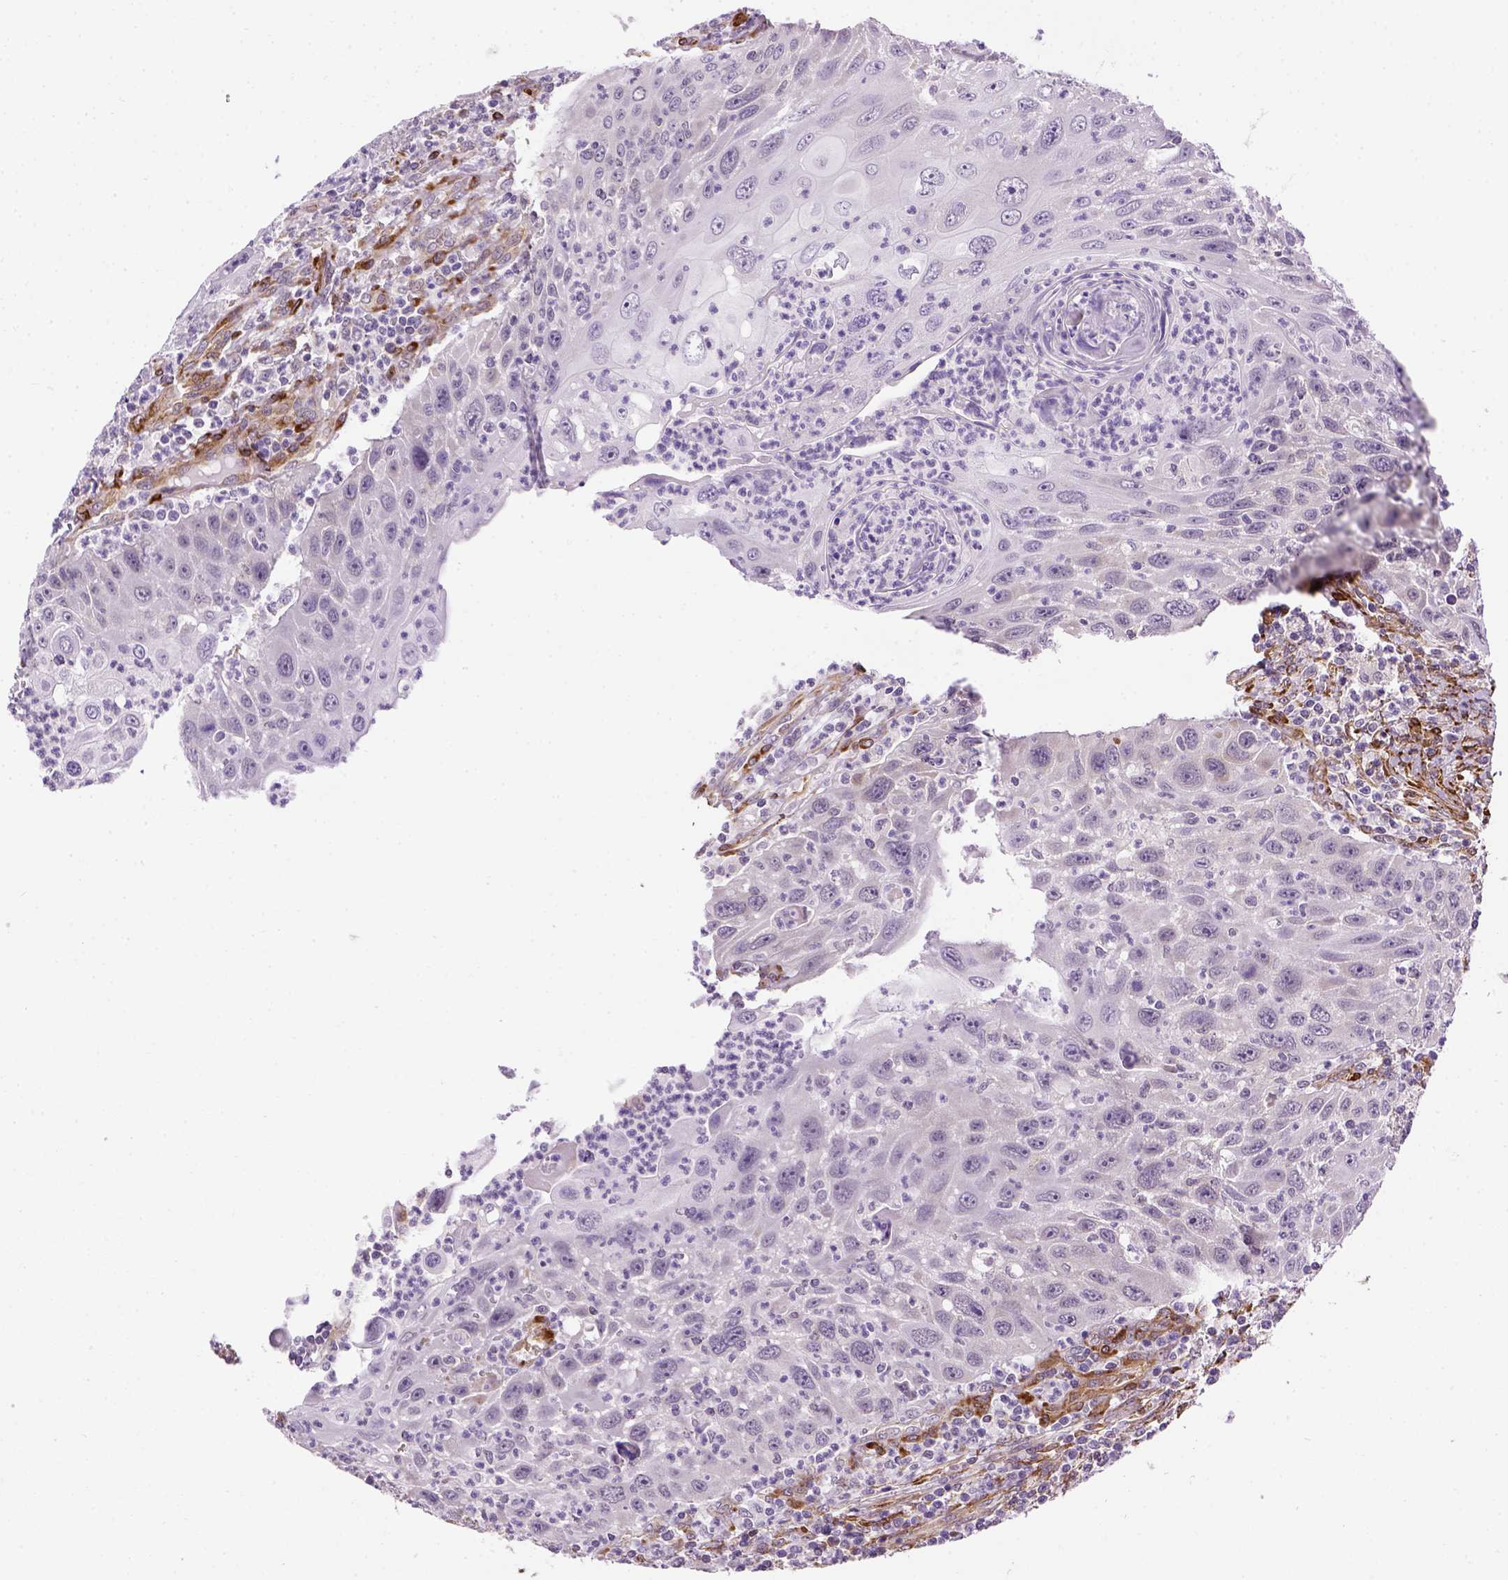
{"staining": {"intensity": "negative", "quantity": "none", "location": "none"}, "tissue": "head and neck cancer", "cell_type": "Tumor cells", "image_type": "cancer", "snomed": [{"axis": "morphology", "description": "Squamous cell carcinoma, NOS"}, {"axis": "topography", "description": "Head-Neck"}], "caption": "Head and neck squamous cell carcinoma stained for a protein using IHC reveals no positivity tumor cells.", "gene": "KAZN", "patient": {"sex": "male", "age": 69}}